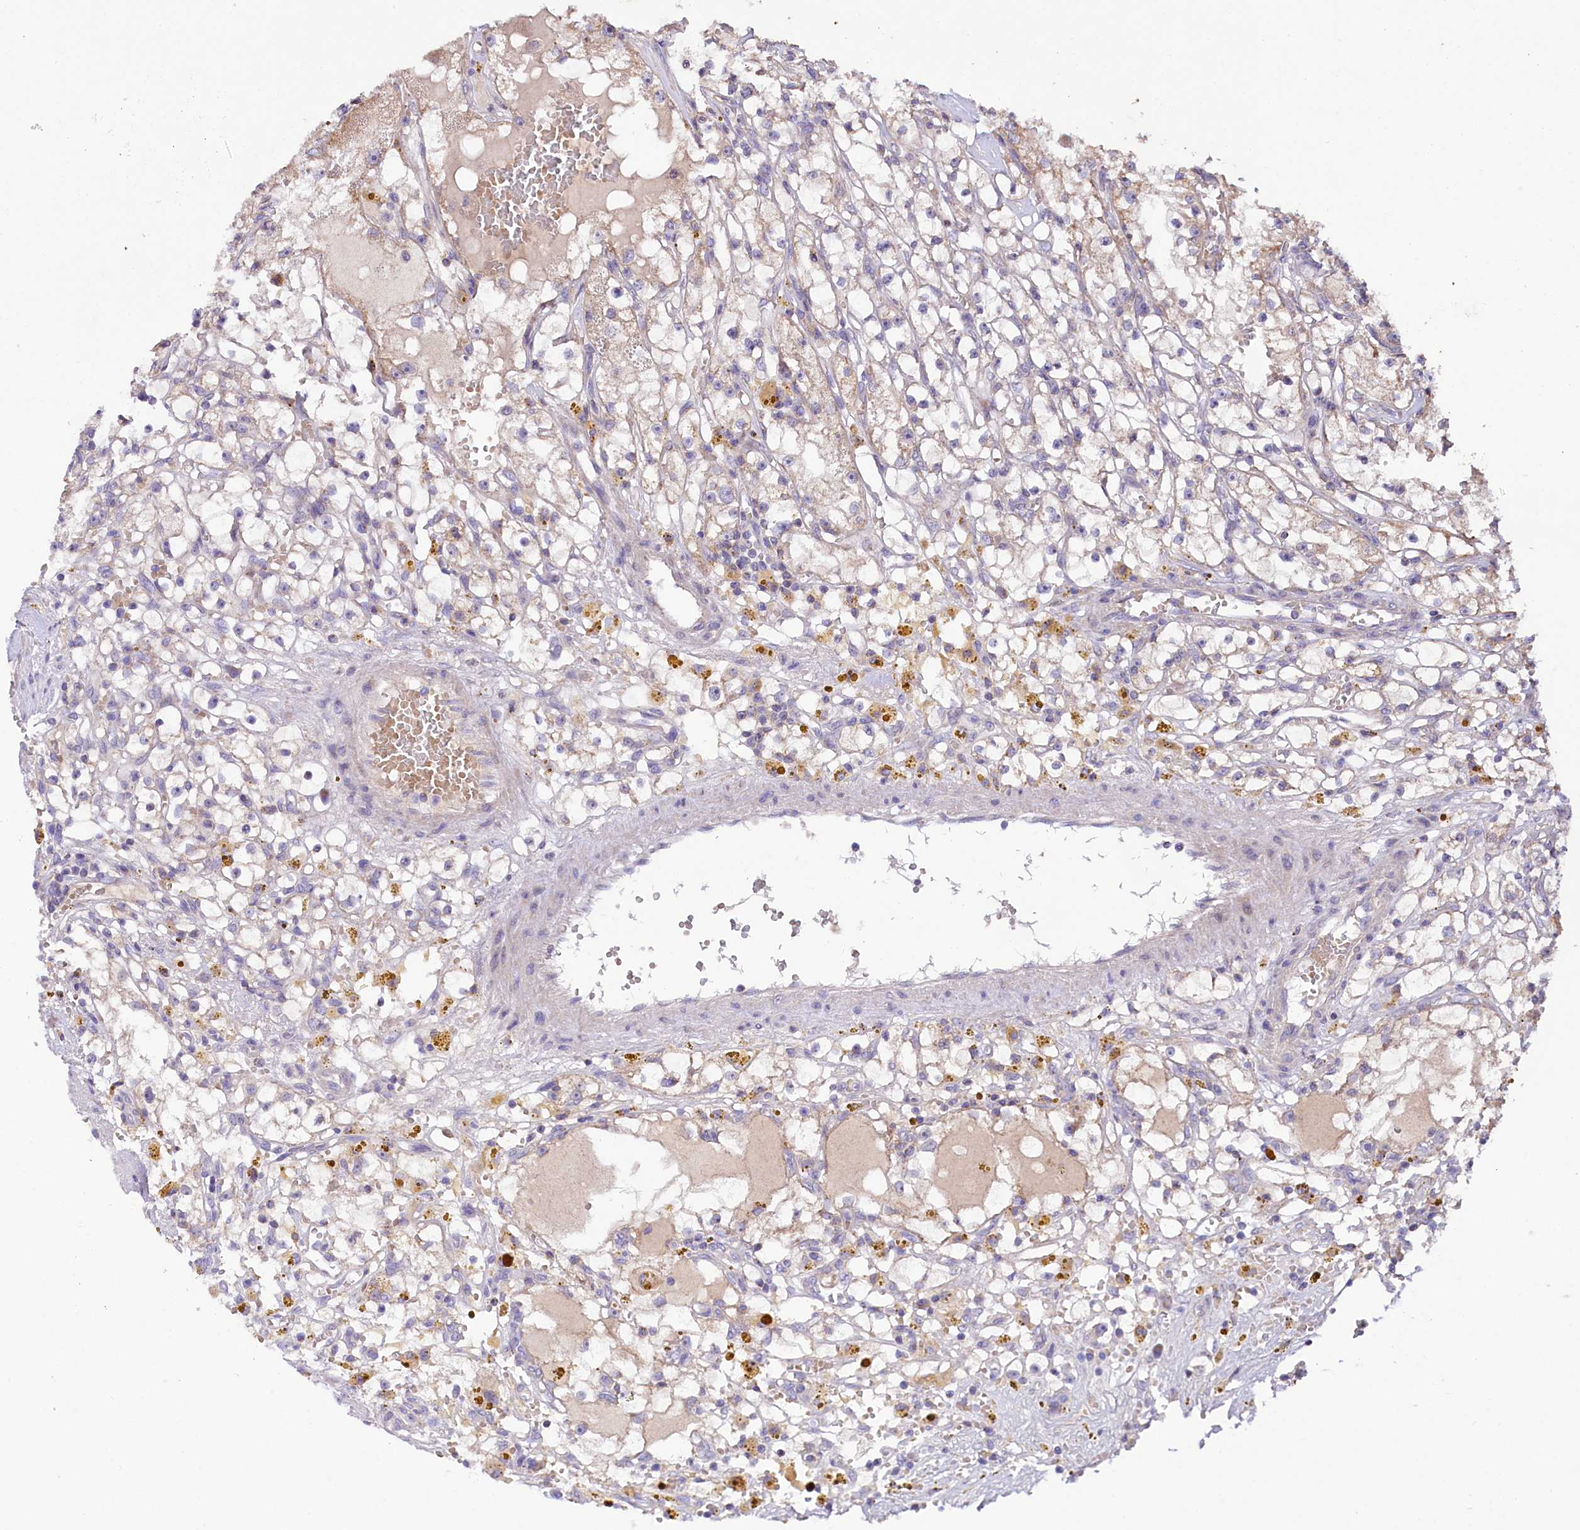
{"staining": {"intensity": "negative", "quantity": "none", "location": "none"}, "tissue": "renal cancer", "cell_type": "Tumor cells", "image_type": "cancer", "snomed": [{"axis": "morphology", "description": "Adenocarcinoma, NOS"}, {"axis": "topography", "description": "Kidney"}], "caption": "Micrograph shows no protein expression in tumor cells of renal cancer (adenocarcinoma) tissue.", "gene": "ZNF45", "patient": {"sex": "male", "age": 56}}